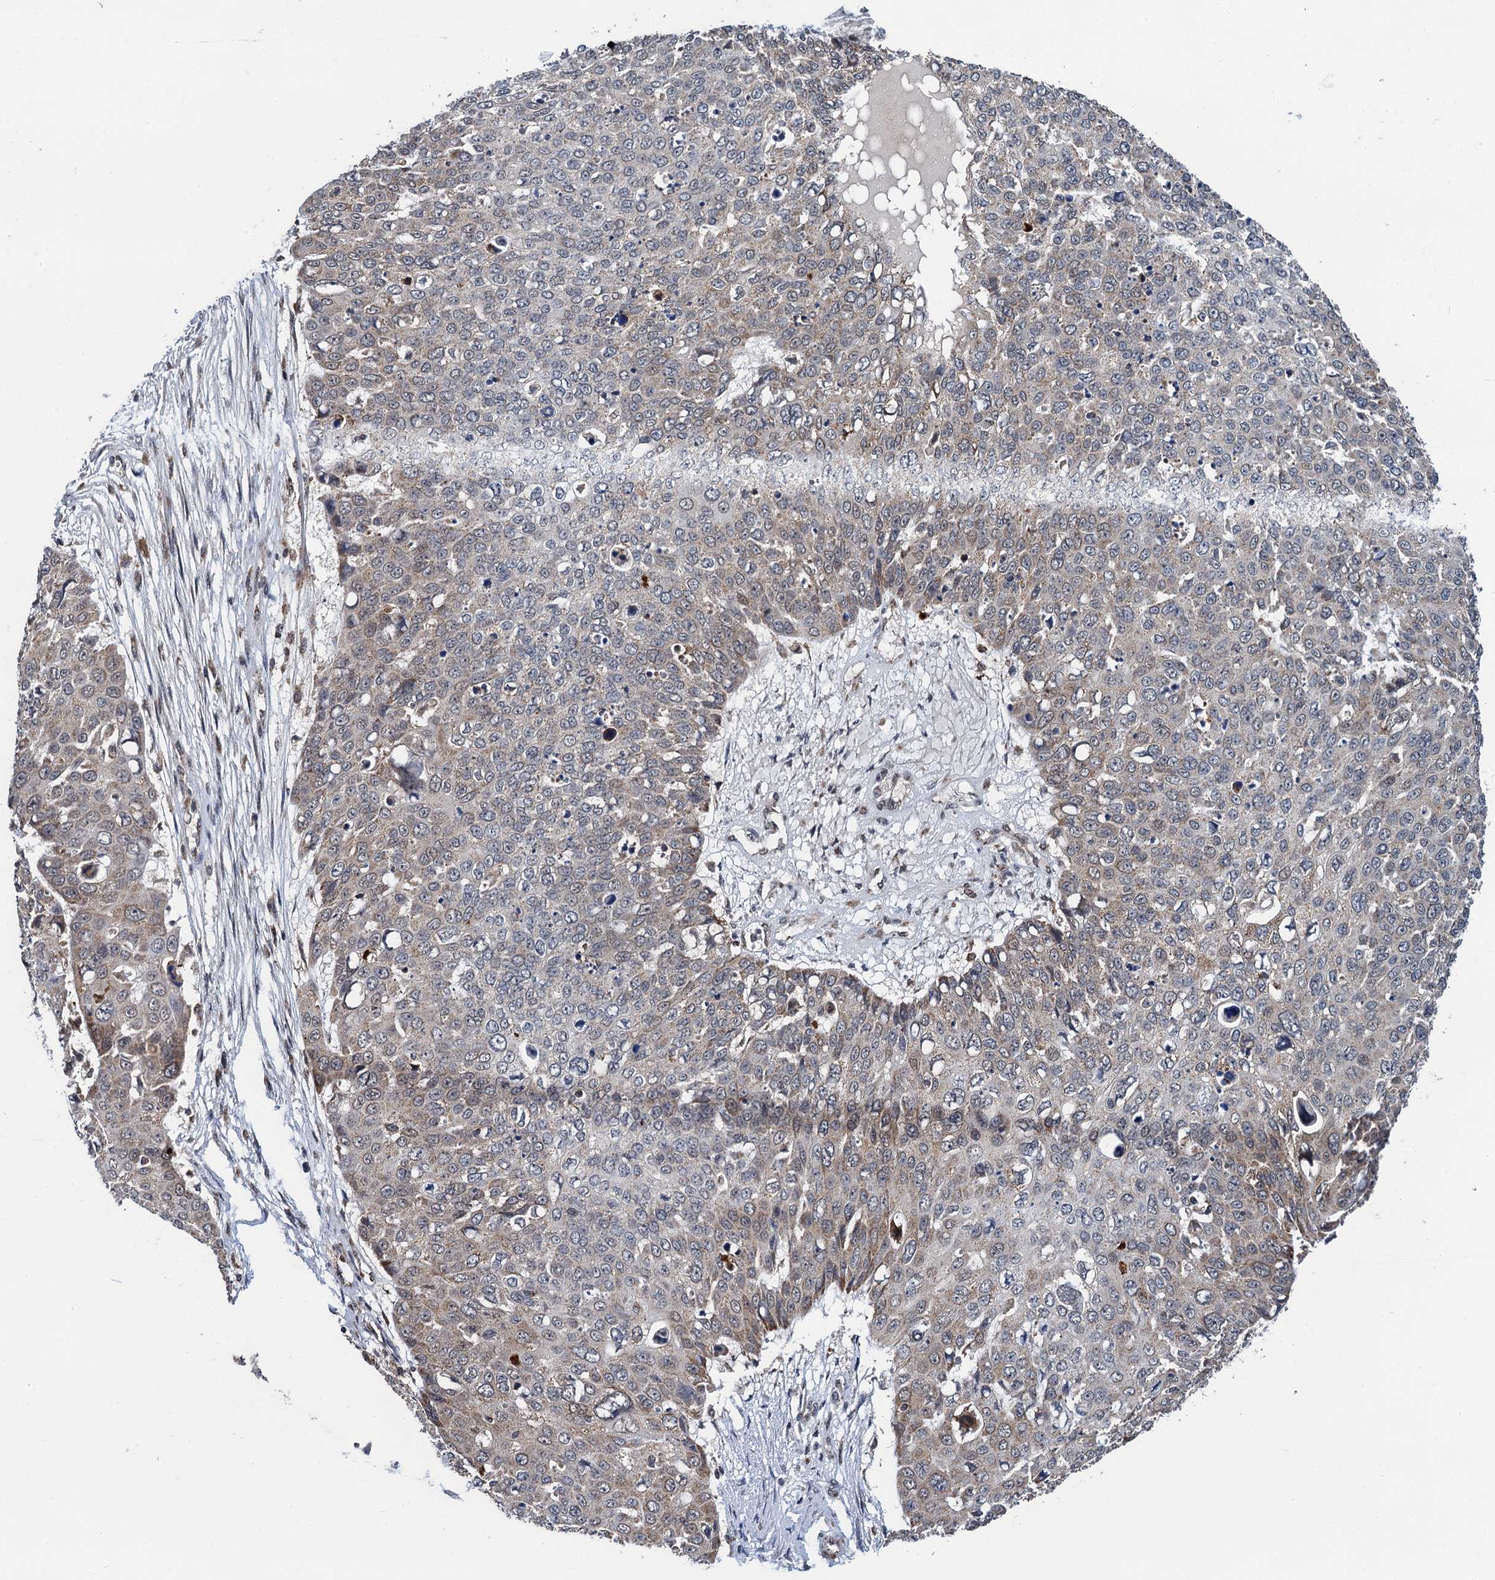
{"staining": {"intensity": "weak", "quantity": "<25%", "location": "cytoplasmic/membranous"}, "tissue": "skin cancer", "cell_type": "Tumor cells", "image_type": "cancer", "snomed": [{"axis": "morphology", "description": "Squamous cell carcinoma, NOS"}, {"axis": "topography", "description": "Skin"}], "caption": "A micrograph of human squamous cell carcinoma (skin) is negative for staining in tumor cells.", "gene": "CMPK2", "patient": {"sex": "male", "age": 71}}